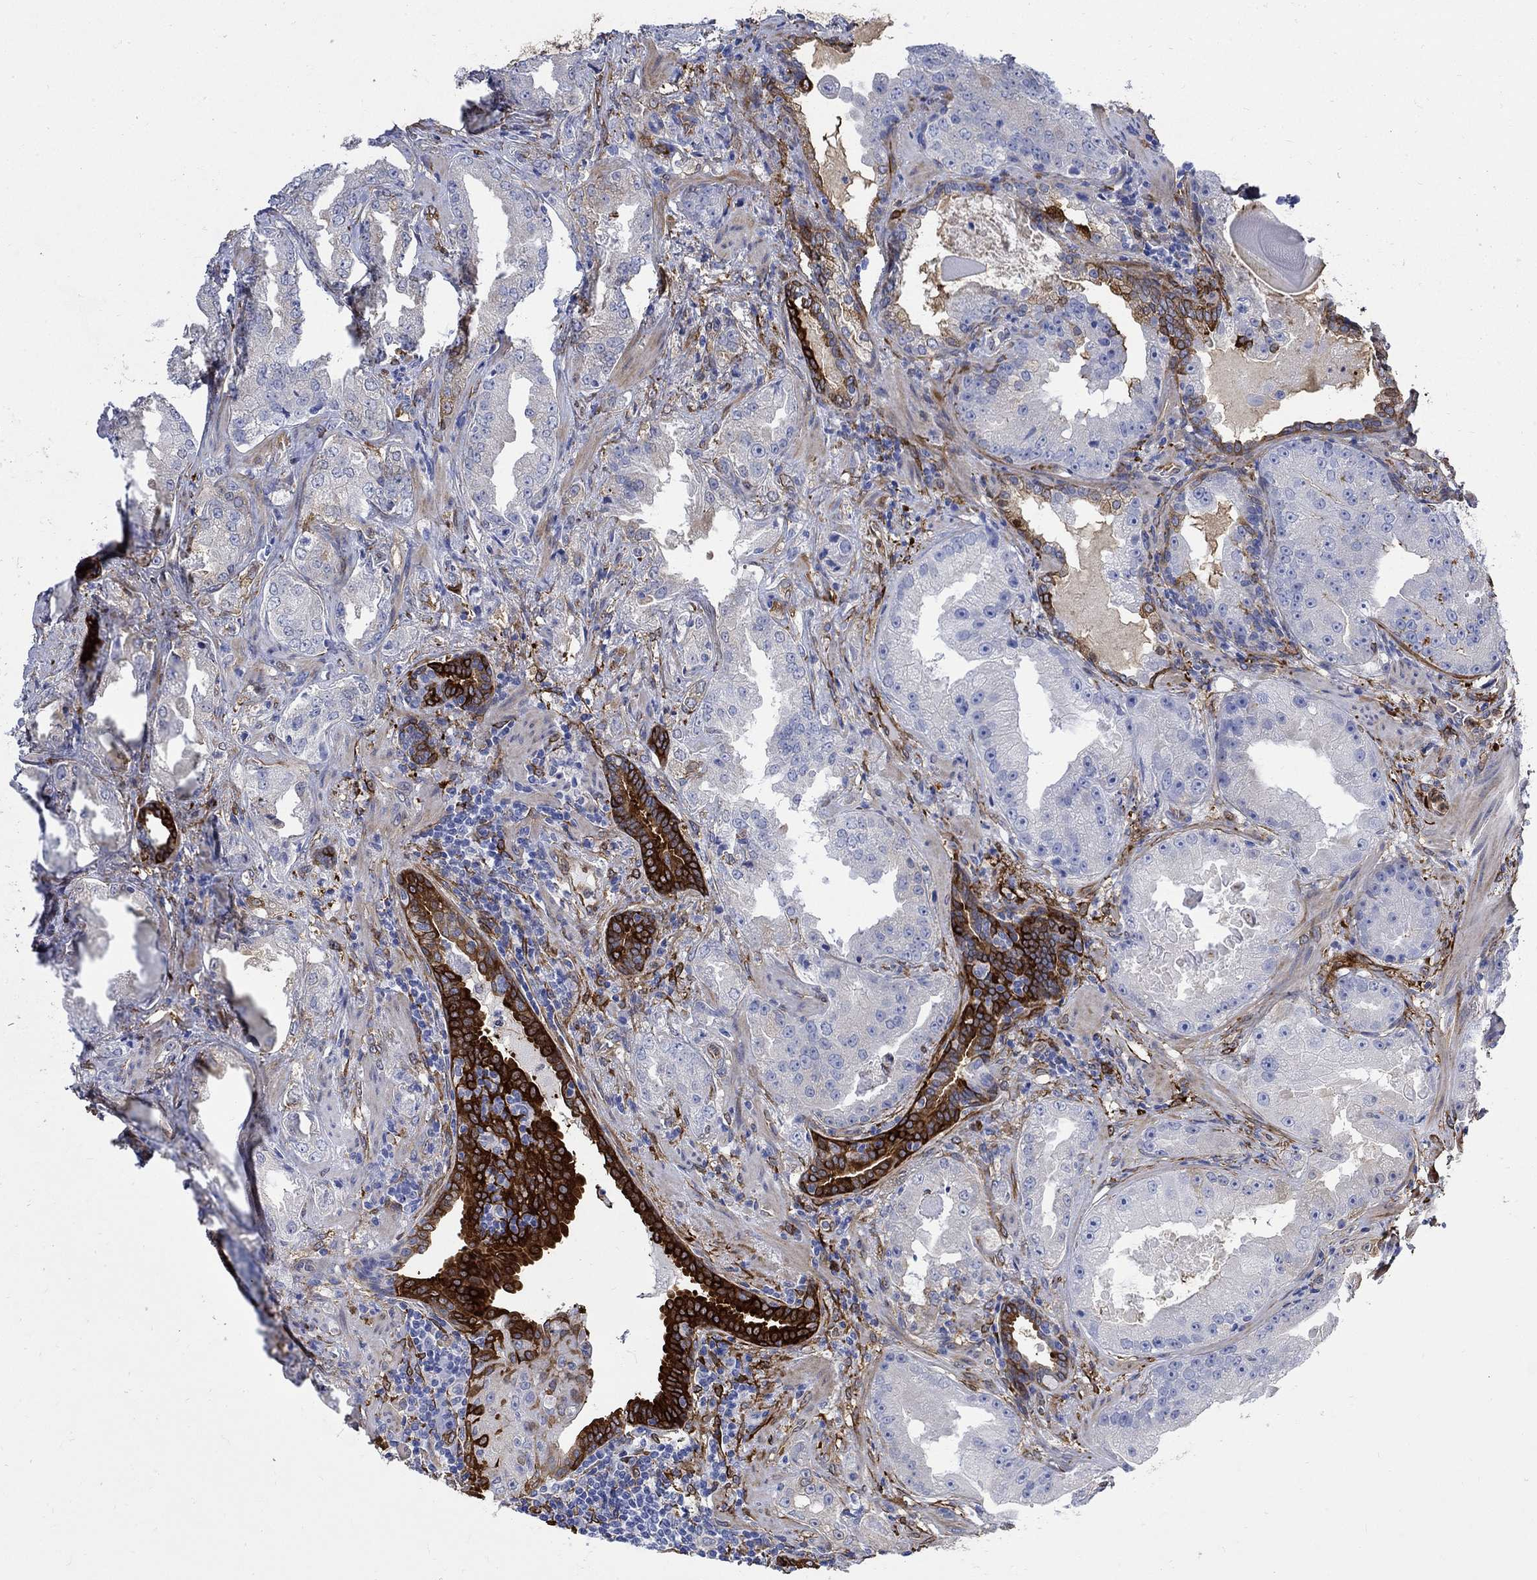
{"staining": {"intensity": "negative", "quantity": "none", "location": "none"}, "tissue": "prostate cancer", "cell_type": "Tumor cells", "image_type": "cancer", "snomed": [{"axis": "morphology", "description": "Adenocarcinoma, Low grade"}, {"axis": "topography", "description": "Prostate"}], "caption": "The image exhibits no significant positivity in tumor cells of prostate cancer. (DAB immunohistochemistry (IHC), high magnification).", "gene": "TGM2", "patient": {"sex": "male", "age": 62}}